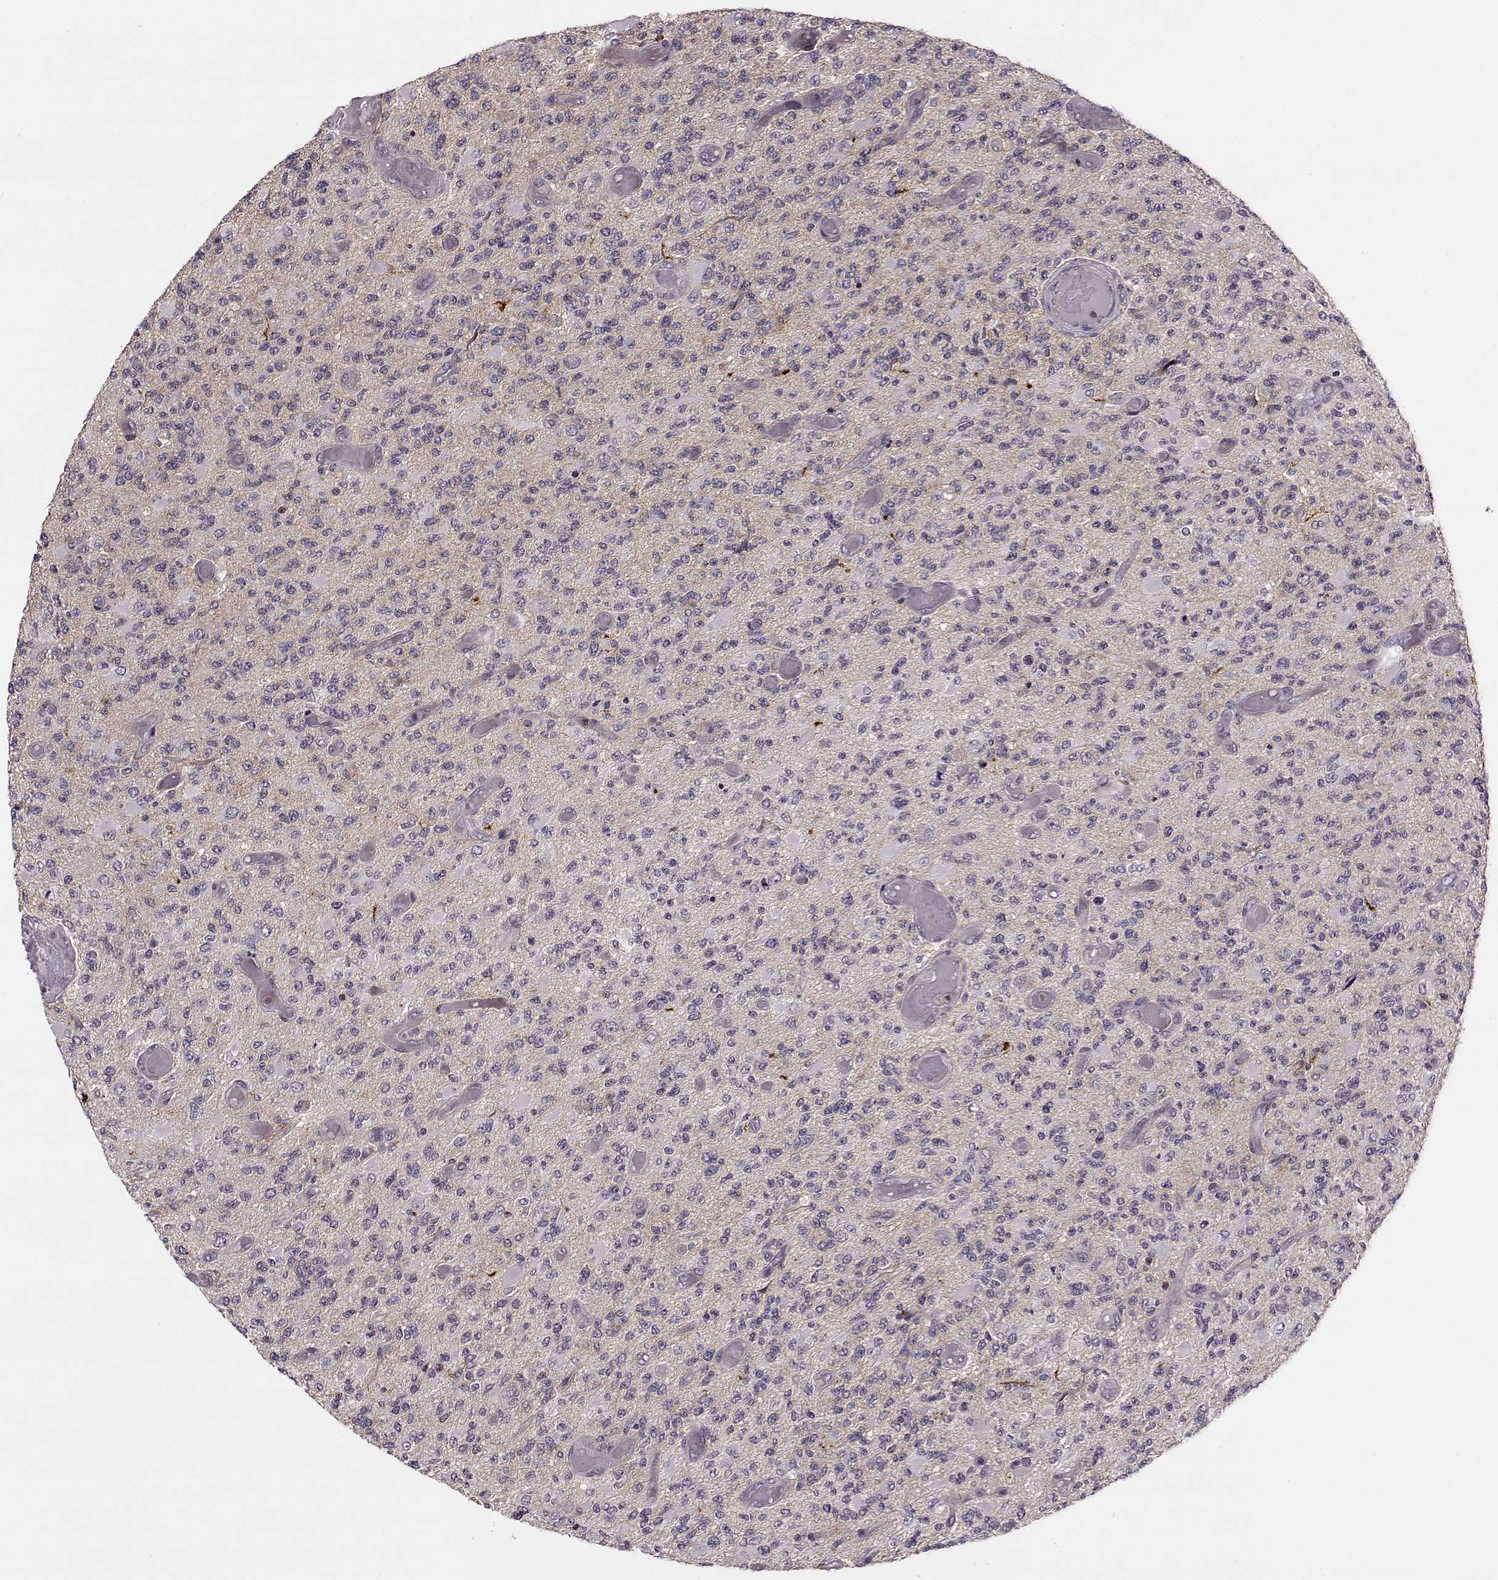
{"staining": {"intensity": "negative", "quantity": "none", "location": "none"}, "tissue": "glioma", "cell_type": "Tumor cells", "image_type": "cancer", "snomed": [{"axis": "morphology", "description": "Glioma, malignant, High grade"}, {"axis": "topography", "description": "Brain"}], "caption": "Tumor cells show no significant expression in high-grade glioma (malignant).", "gene": "MFSD1", "patient": {"sex": "female", "age": 63}}